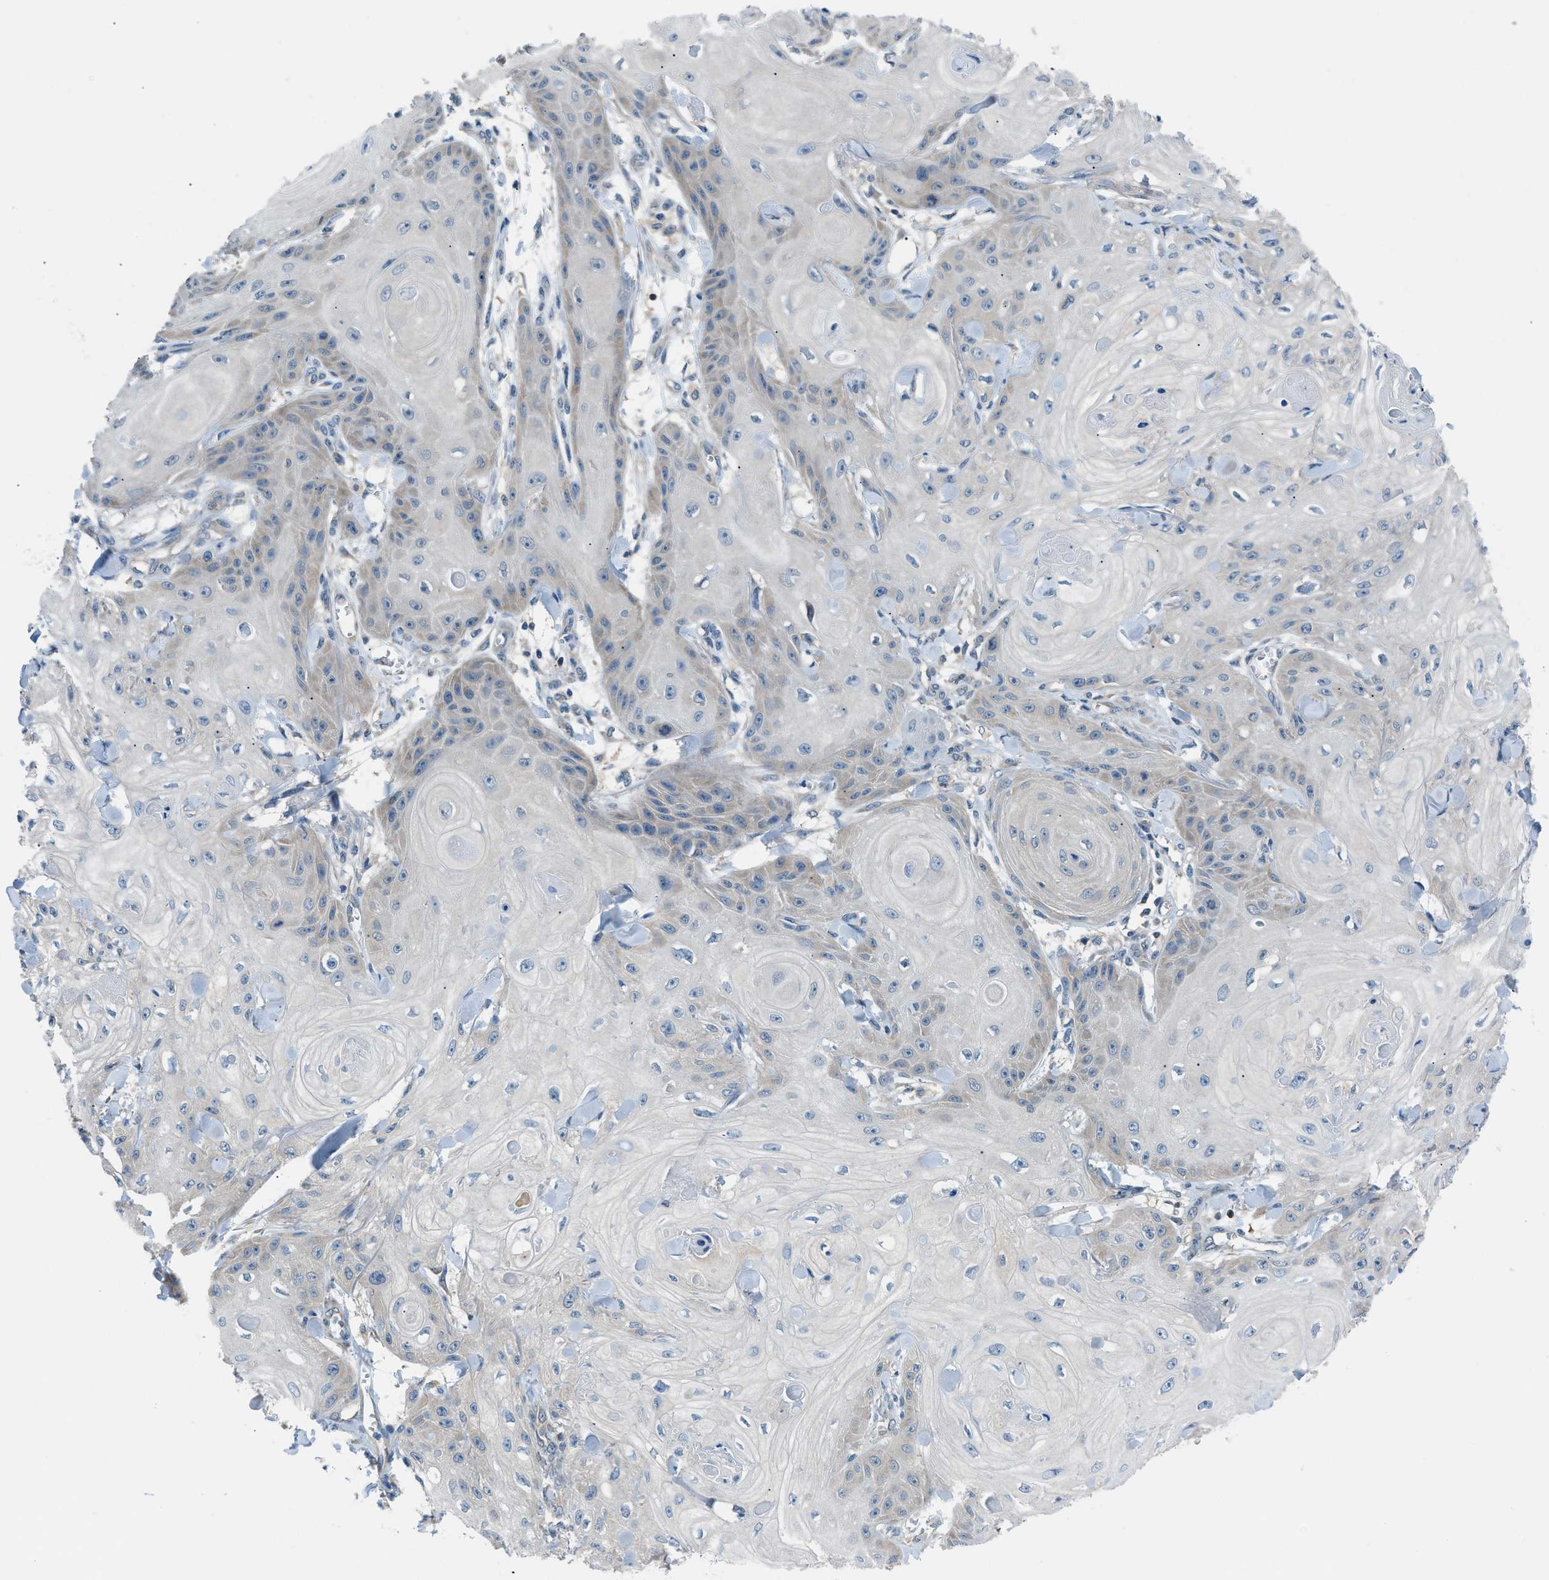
{"staining": {"intensity": "negative", "quantity": "none", "location": "none"}, "tissue": "skin cancer", "cell_type": "Tumor cells", "image_type": "cancer", "snomed": [{"axis": "morphology", "description": "Squamous cell carcinoma, NOS"}, {"axis": "topography", "description": "Skin"}], "caption": "Immunohistochemical staining of squamous cell carcinoma (skin) shows no significant expression in tumor cells.", "gene": "ACP1", "patient": {"sex": "male", "age": 74}}